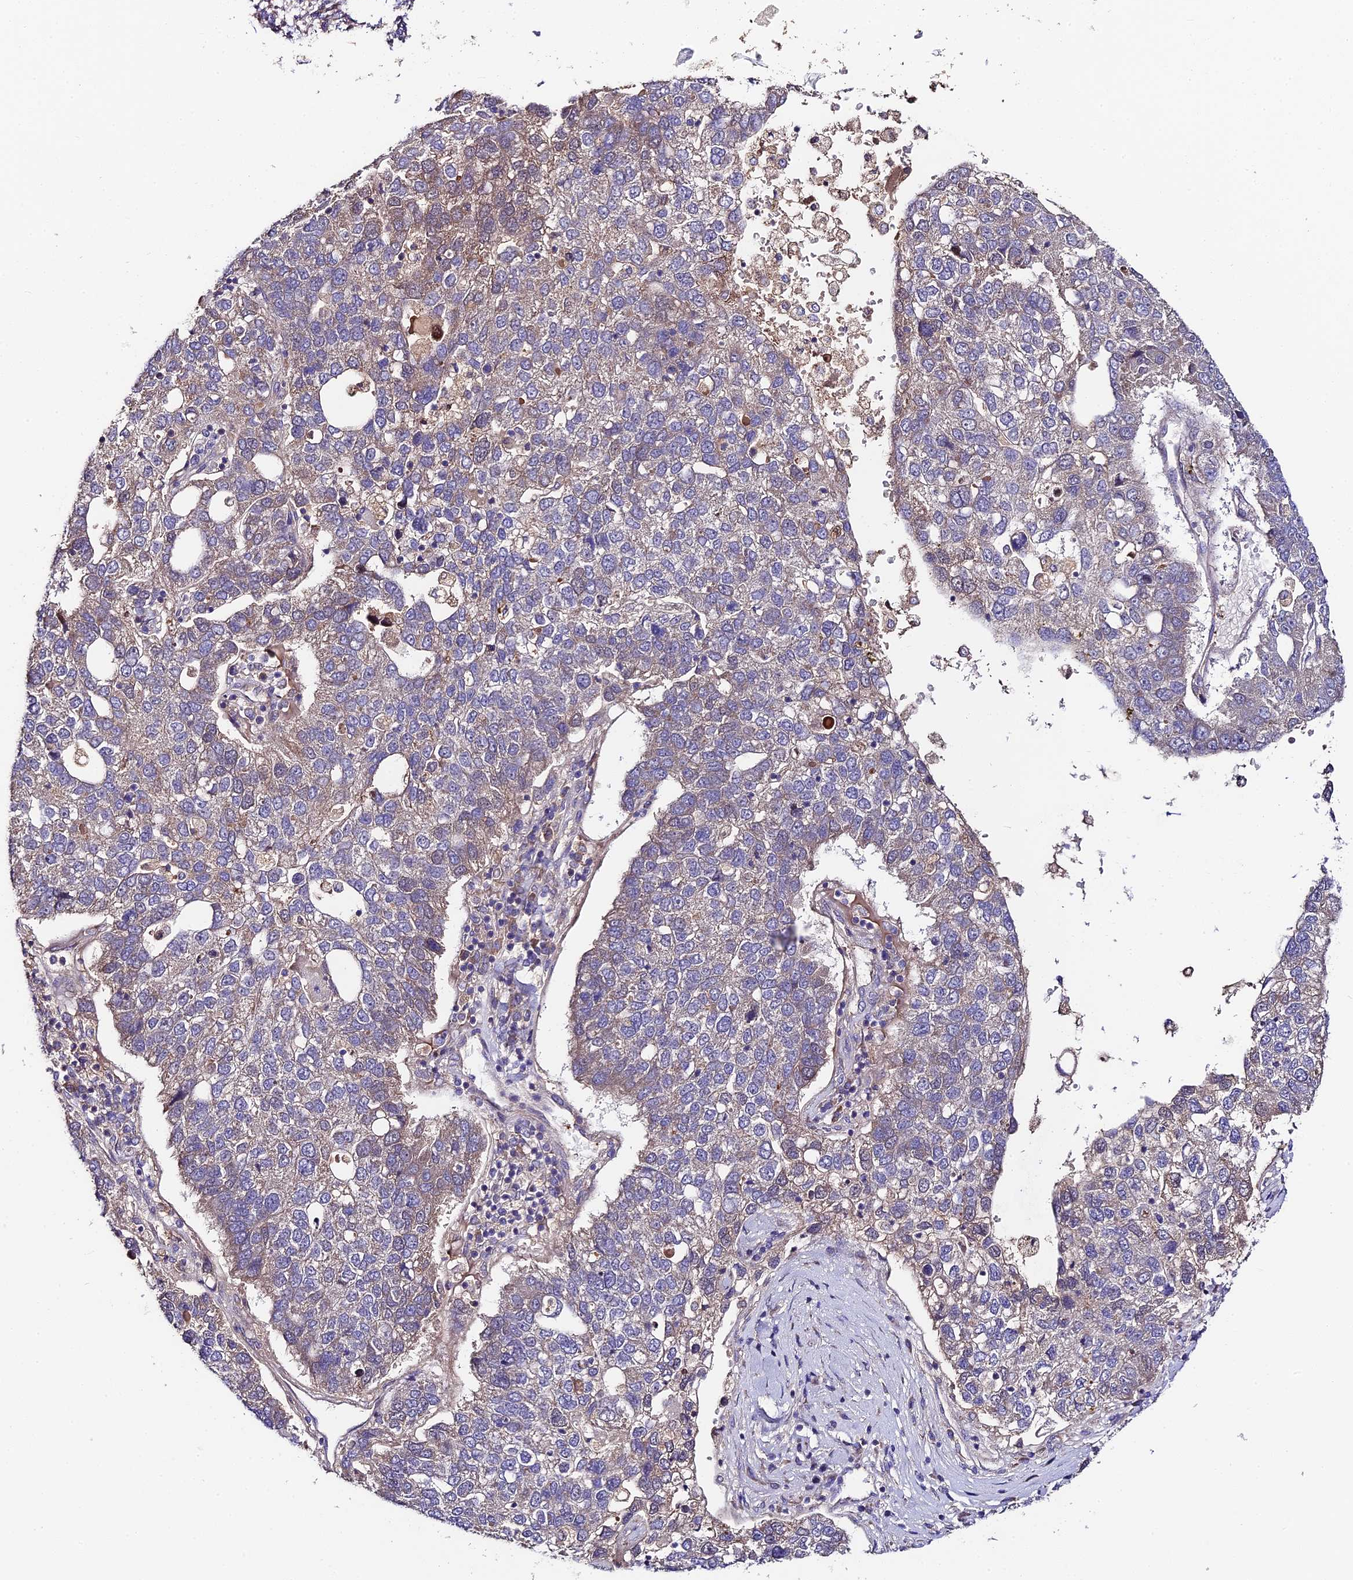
{"staining": {"intensity": "weak", "quantity": "25%-75%", "location": "cytoplasmic/membranous"}, "tissue": "pancreatic cancer", "cell_type": "Tumor cells", "image_type": "cancer", "snomed": [{"axis": "morphology", "description": "Adenocarcinoma, NOS"}, {"axis": "topography", "description": "Pancreas"}], "caption": "About 25%-75% of tumor cells in pancreatic cancer display weak cytoplasmic/membranous protein staining as visualized by brown immunohistochemical staining.", "gene": "C3orf20", "patient": {"sex": "female", "age": 61}}